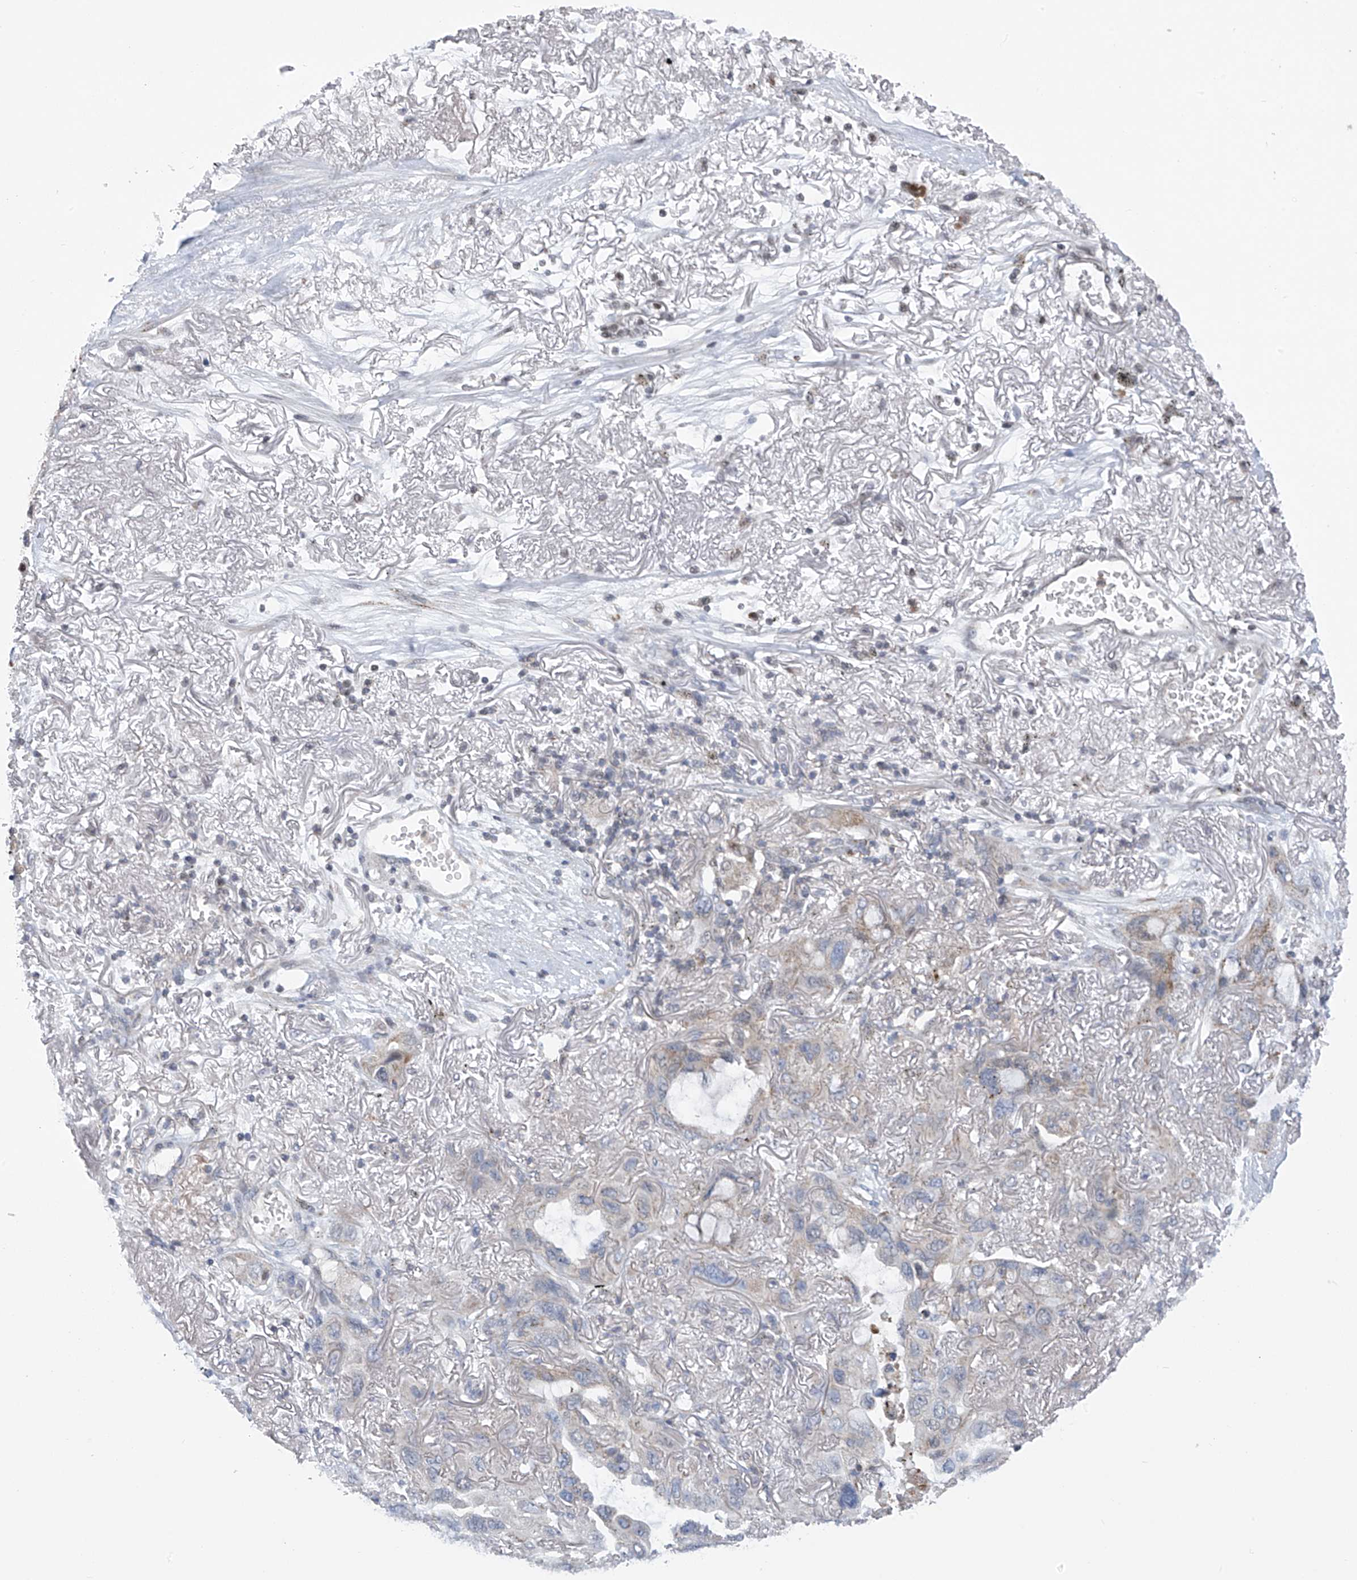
{"staining": {"intensity": "weak", "quantity": "<25%", "location": "cytoplasmic/membranous"}, "tissue": "lung cancer", "cell_type": "Tumor cells", "image_type": "cancer", "snomed": [{"axis": "morphology", "description": "Squamous cell carcinoma, NOS"}, {"axis": "topography", "description": "Lung"}], "caption": "High magnification brightfield microscopy of lung squamous cell carcinoma stained with DAB (3,3'-diaminobenzidine) (brown) and counterstained with hematoxylin (blue): tumor cells show no significant expression.", "gene": "SLCO4A1", "patient": {"sex": "female", "age": 73}}